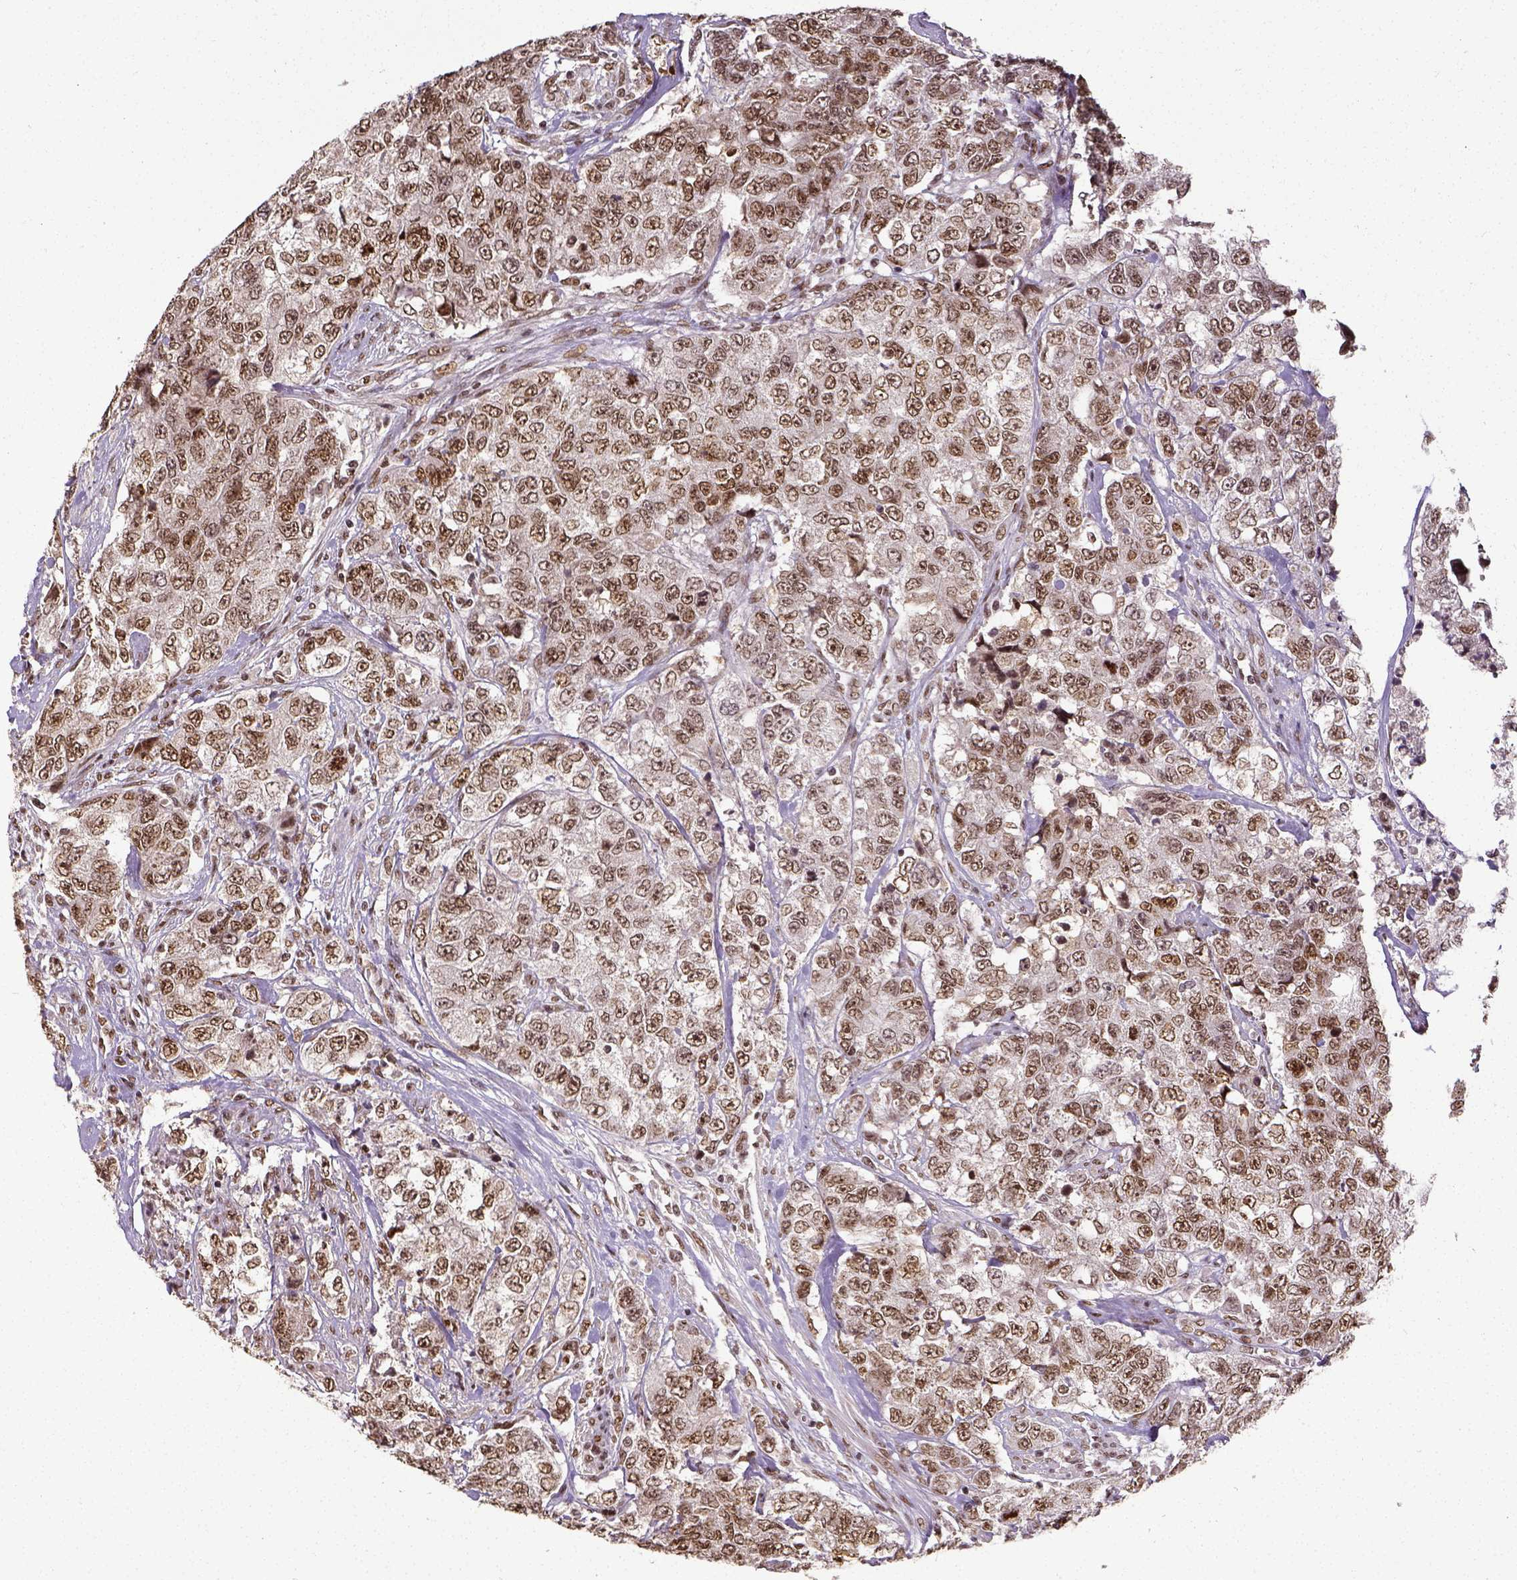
{"staining": {"intensity": "moderate", "quantity": ">75%", "location": "nuclear"}, "tissue": "urothelial cancer", "cell_type": "Tumor cells", "image_type": "cancer", "snomed": [{"axis": "morphology", "description": "Urothelial carcinoma, High grade"}, {"axis": "topography", "description": "Urinary bladder"}], "caption": "Immunohistochemistry of human urothelial carcinoma (high-grade) exhibits medium levels of moderate nuclear positivity in about >75% of tumor cells. (DAB (3,3'-diaminobenzidine) IHC, brown staining for protein, blue staining for nuclei).", "gene": "ATRX", "patient": {"sex": "female", "age": 78}}